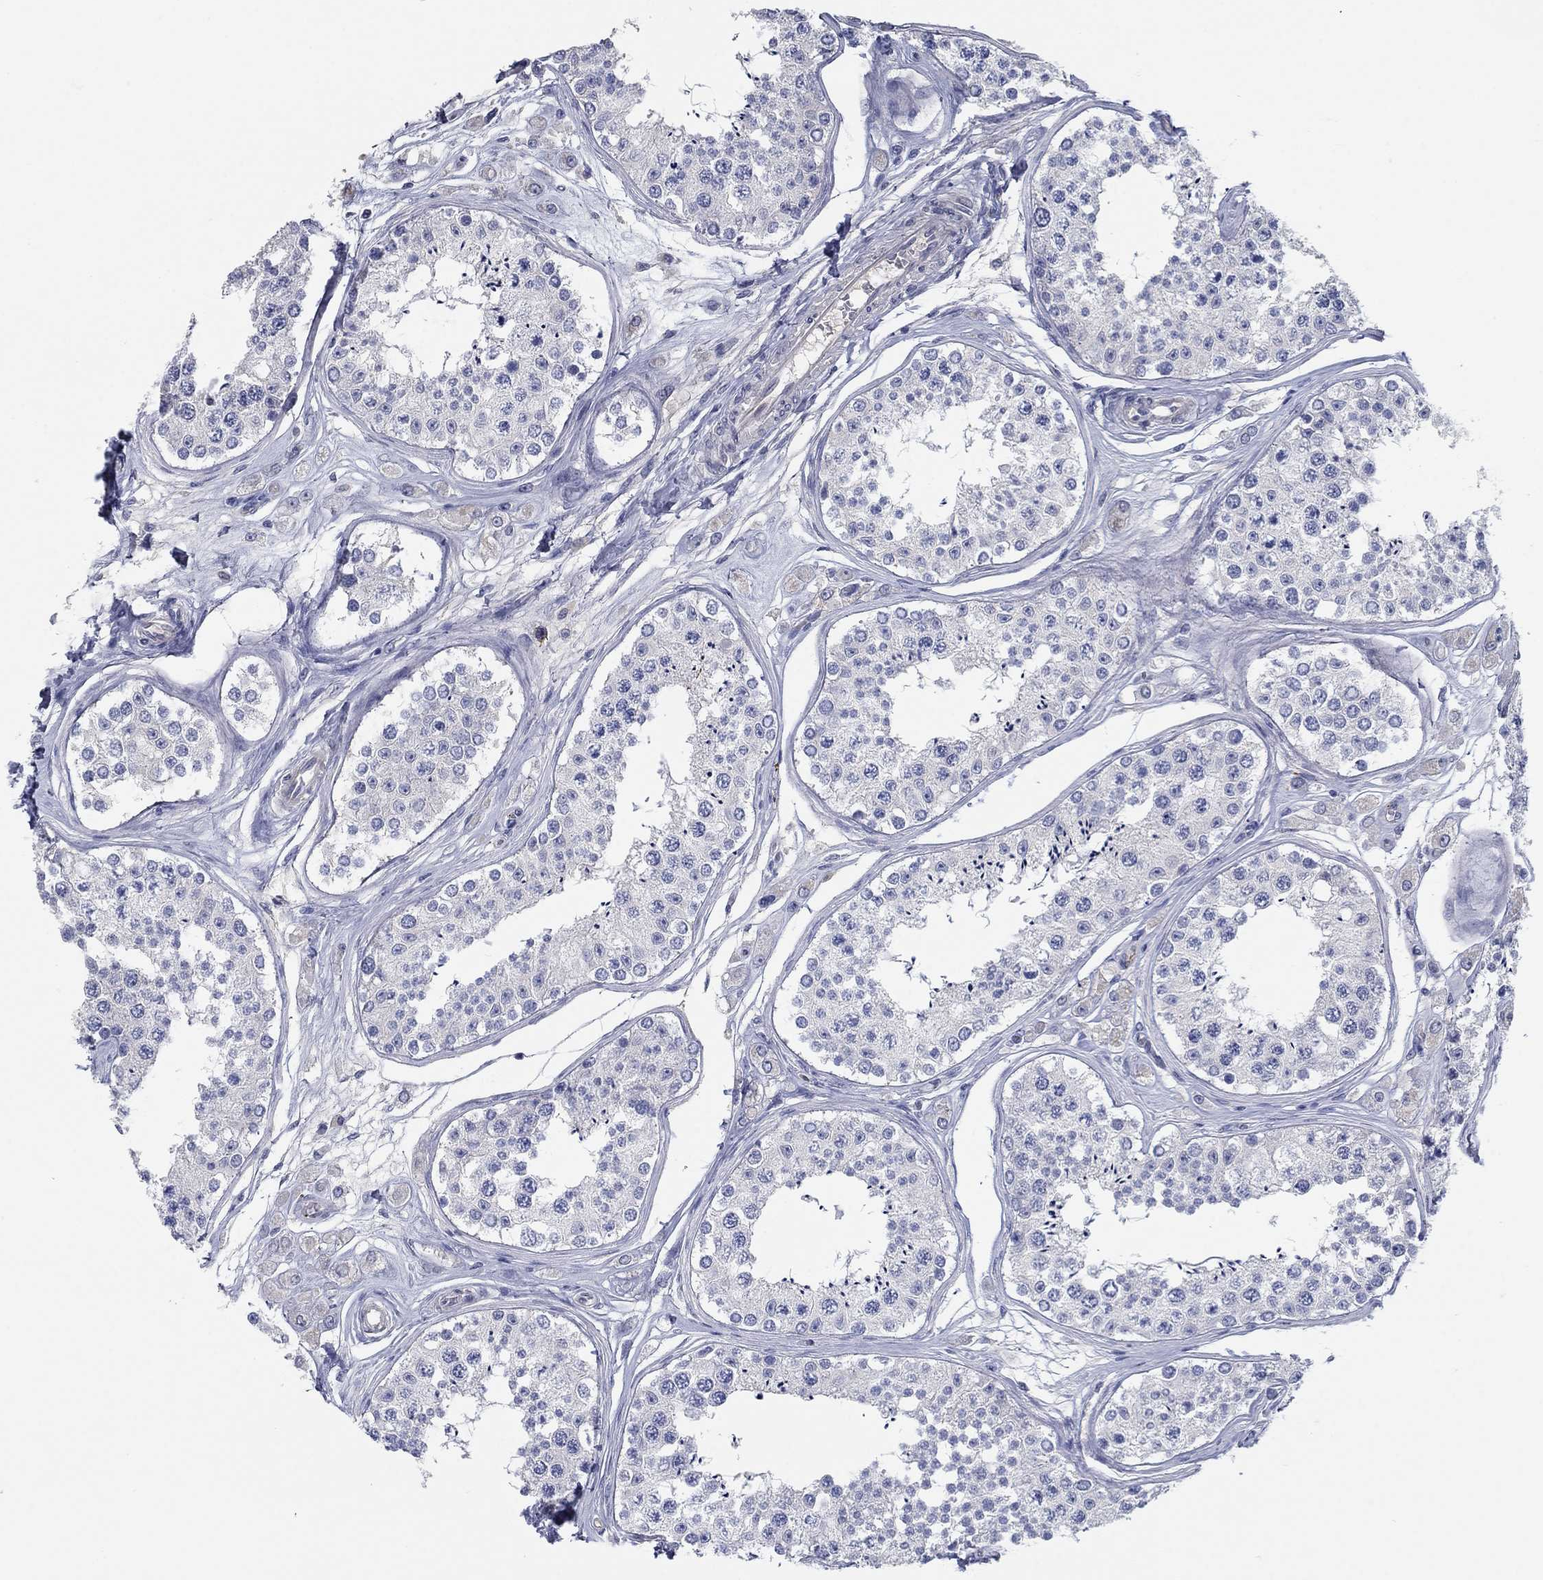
{"staining": {"intensity": "moderate", "quantity": "<25%", "location": "cytoplasmic/membranous"}, "tissue": "testis", "cell_type": "Cells in seminiferous ducts", "image_type": "normal", "snomed": [{"axis": "morphology", "description": "Normal tissue, NOS"}, {"axis": "topography", "description": "Testis"}], "caption": "Protein staining of benign testis demonstrates moderate cytoplasmic/membranous positivity in approximately <25% of cells in seminiferous ducts. (DAB (3,3'-diaminobenzidine) IHC with brightfield microscopy, high magnification).", "gene": "APOC3", "patient": {"sex": "male", "age": 25}}